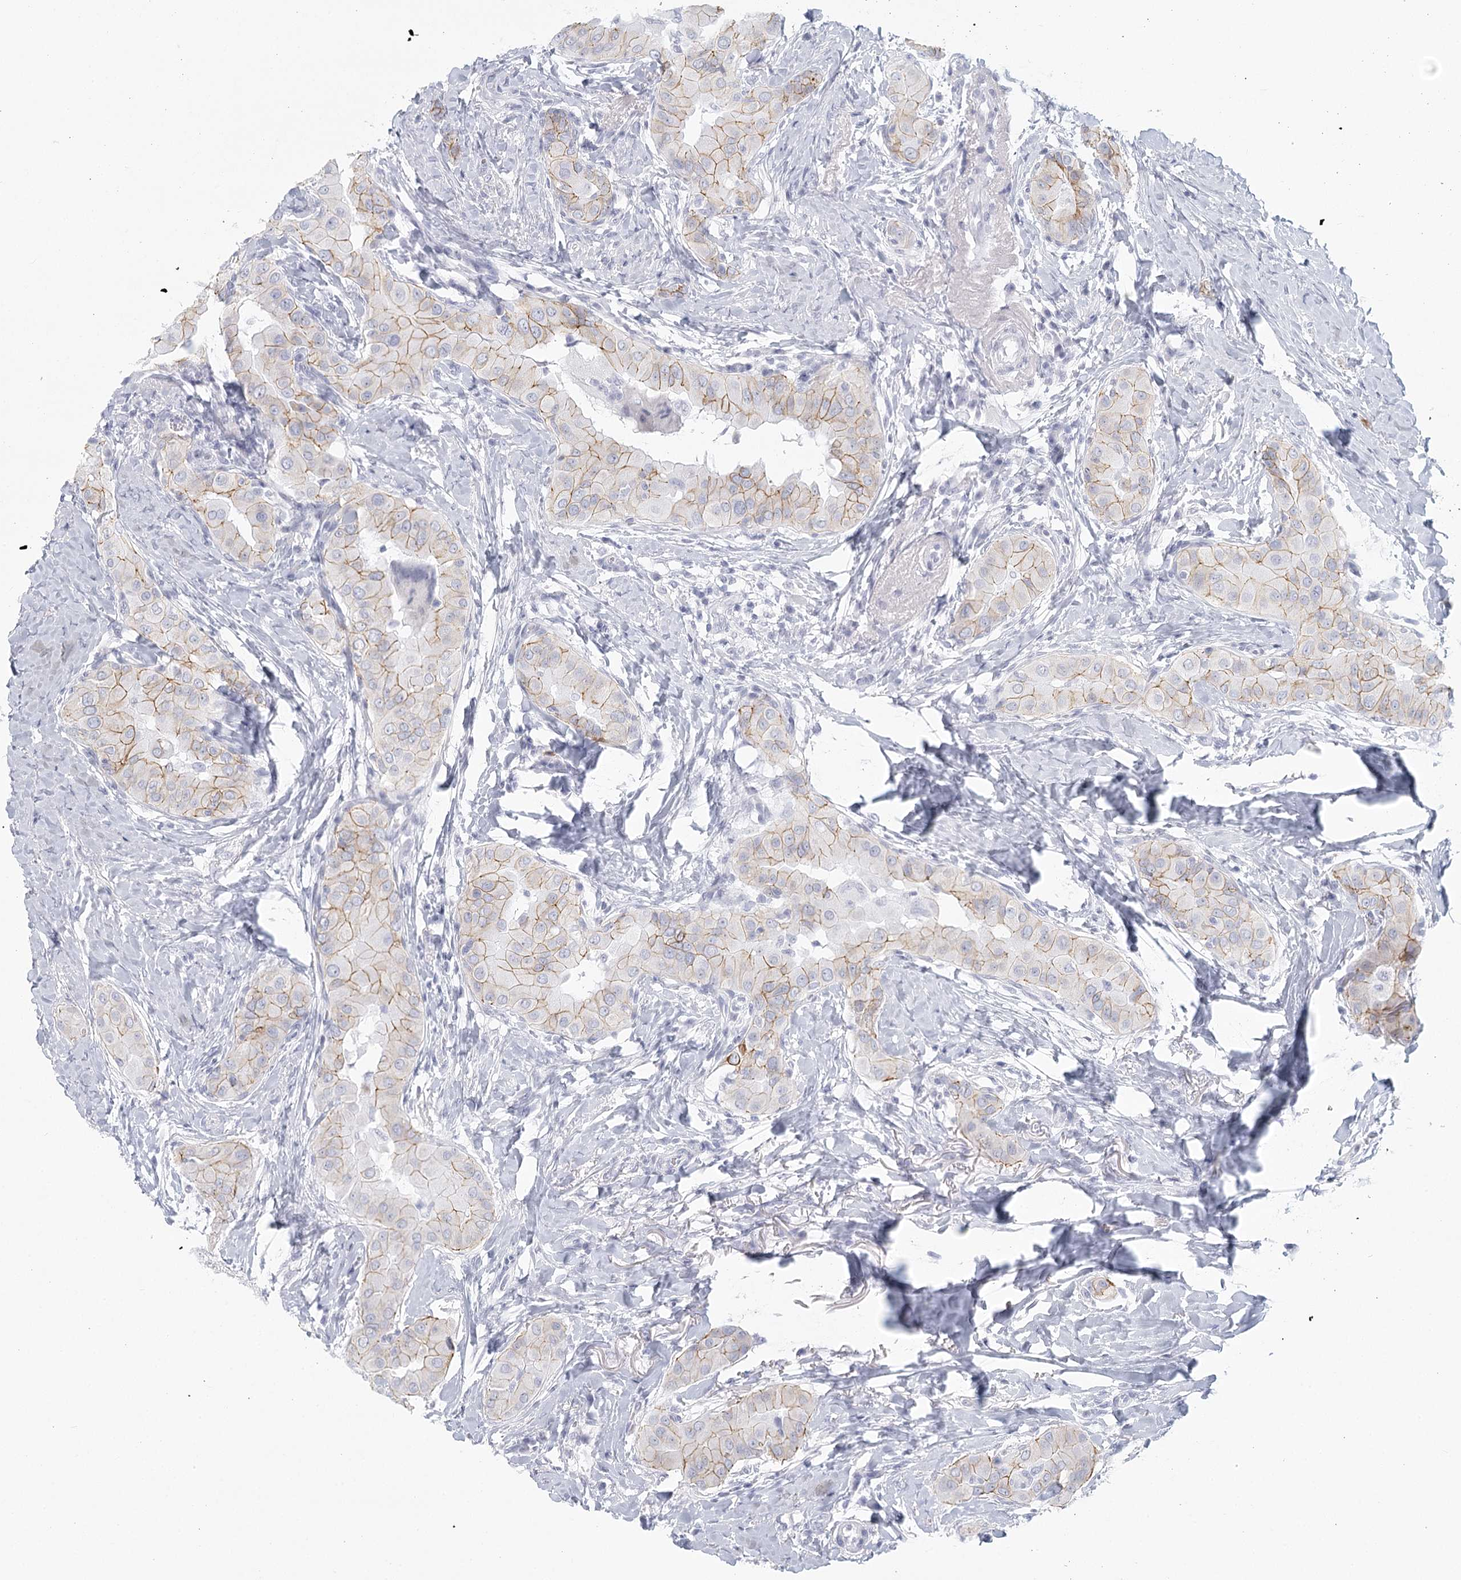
{"staining": {"intensity": "moderate", "quantity": "<25%", "location": "cytoplasmic/membranous"}, "tissue": "thyroid cancer", "cell_type": "Tumor cells", "image_type": "cancer", "snomed": [{"axis": "morphology", "description": "Papillary adenocarcinoma, NOS"}, {"axis": "topography", "description": "Thyroid gland"}], "caption": "Protein positivity by IHC displays moderate cytoplasmic/membranous staining in about <25% of tumor cells in thyroid cancer.", "gene": "WNT8B", "patient": {"sex": "male", "age": 33}}